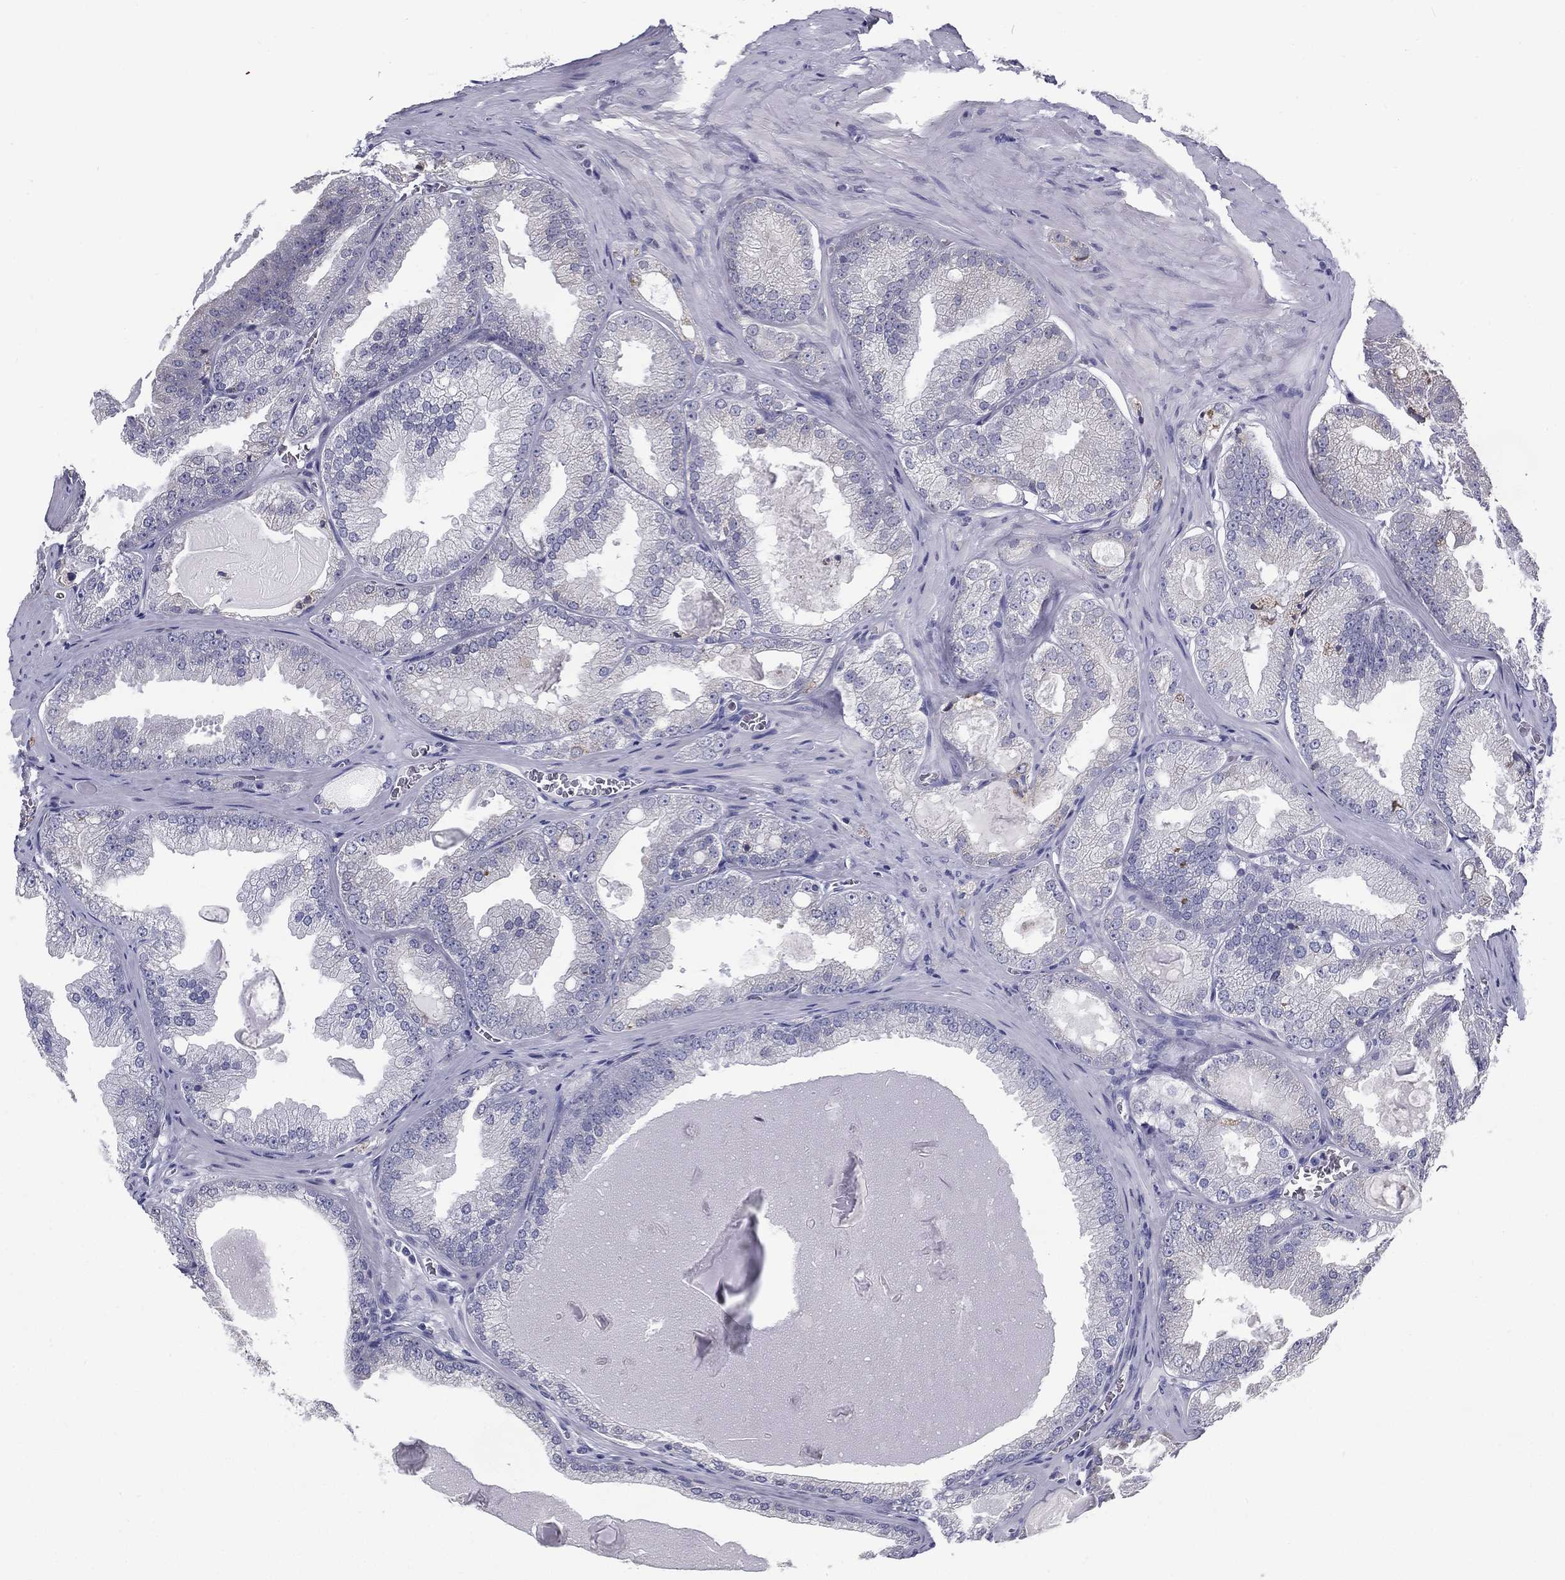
{"staining": {"intensity": "negative", "quantity": "none", "location": "none"}, "tissue": "prostate cancer", "cell_type": "Tumor cells", "image_type": "cancer", "snomed": [{"axis": "morphology", "description": "Adenocarcinoma, Low grade"}, {"axis": "topography", "description": "Prostate"}], "caption": "Photomicrograph shows no protein positivity in tumor cells of prostate cancer tissue. The staining is performed using DAB brown chromogen with nuclei counter-stained in using hematoxylin.", "gene": "C19orf18", "patient": {"sex": "male", "age": 72}}